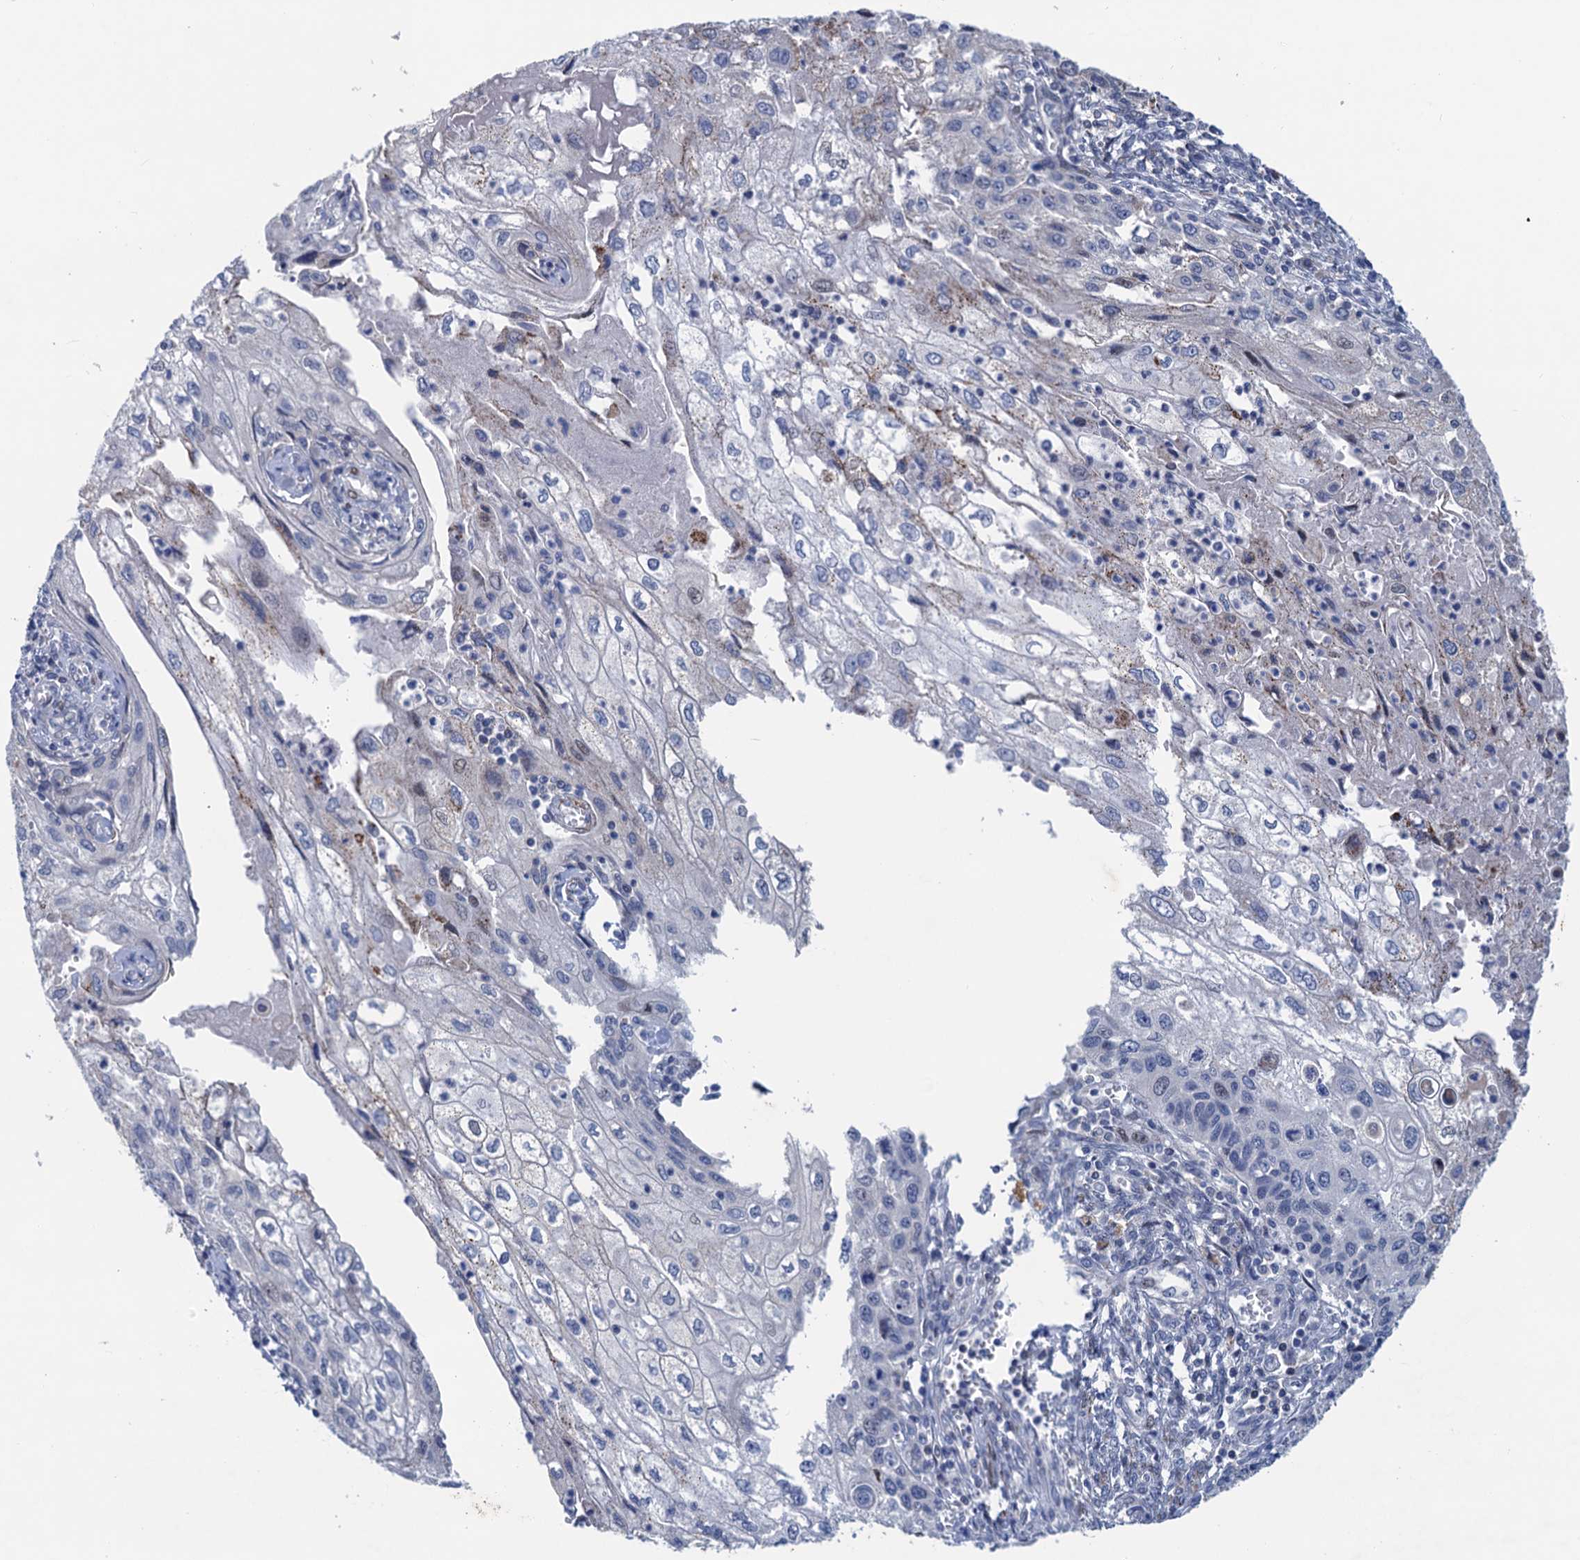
{"staining": {"intensity": "negative", "quantity": "none", "location": "none"}, "tissue": "cervical cancer", "cell_type": "Tumor cells", "image_type": "cancer", "snomed": [{"axis": "morphology", "description": "Squamous cell carcinoma, NOS"}, {"axis": "topography", "description": "Cervix"}], "caption": "High power microscopy photomicrograph of an immunohistochemistry photomicrograph of squamous cell carcinoma (cervical), revealing no significant staining in tumor cells.", "gene": "ESYT3", "patient": {"sex": "female", "age": 67}}